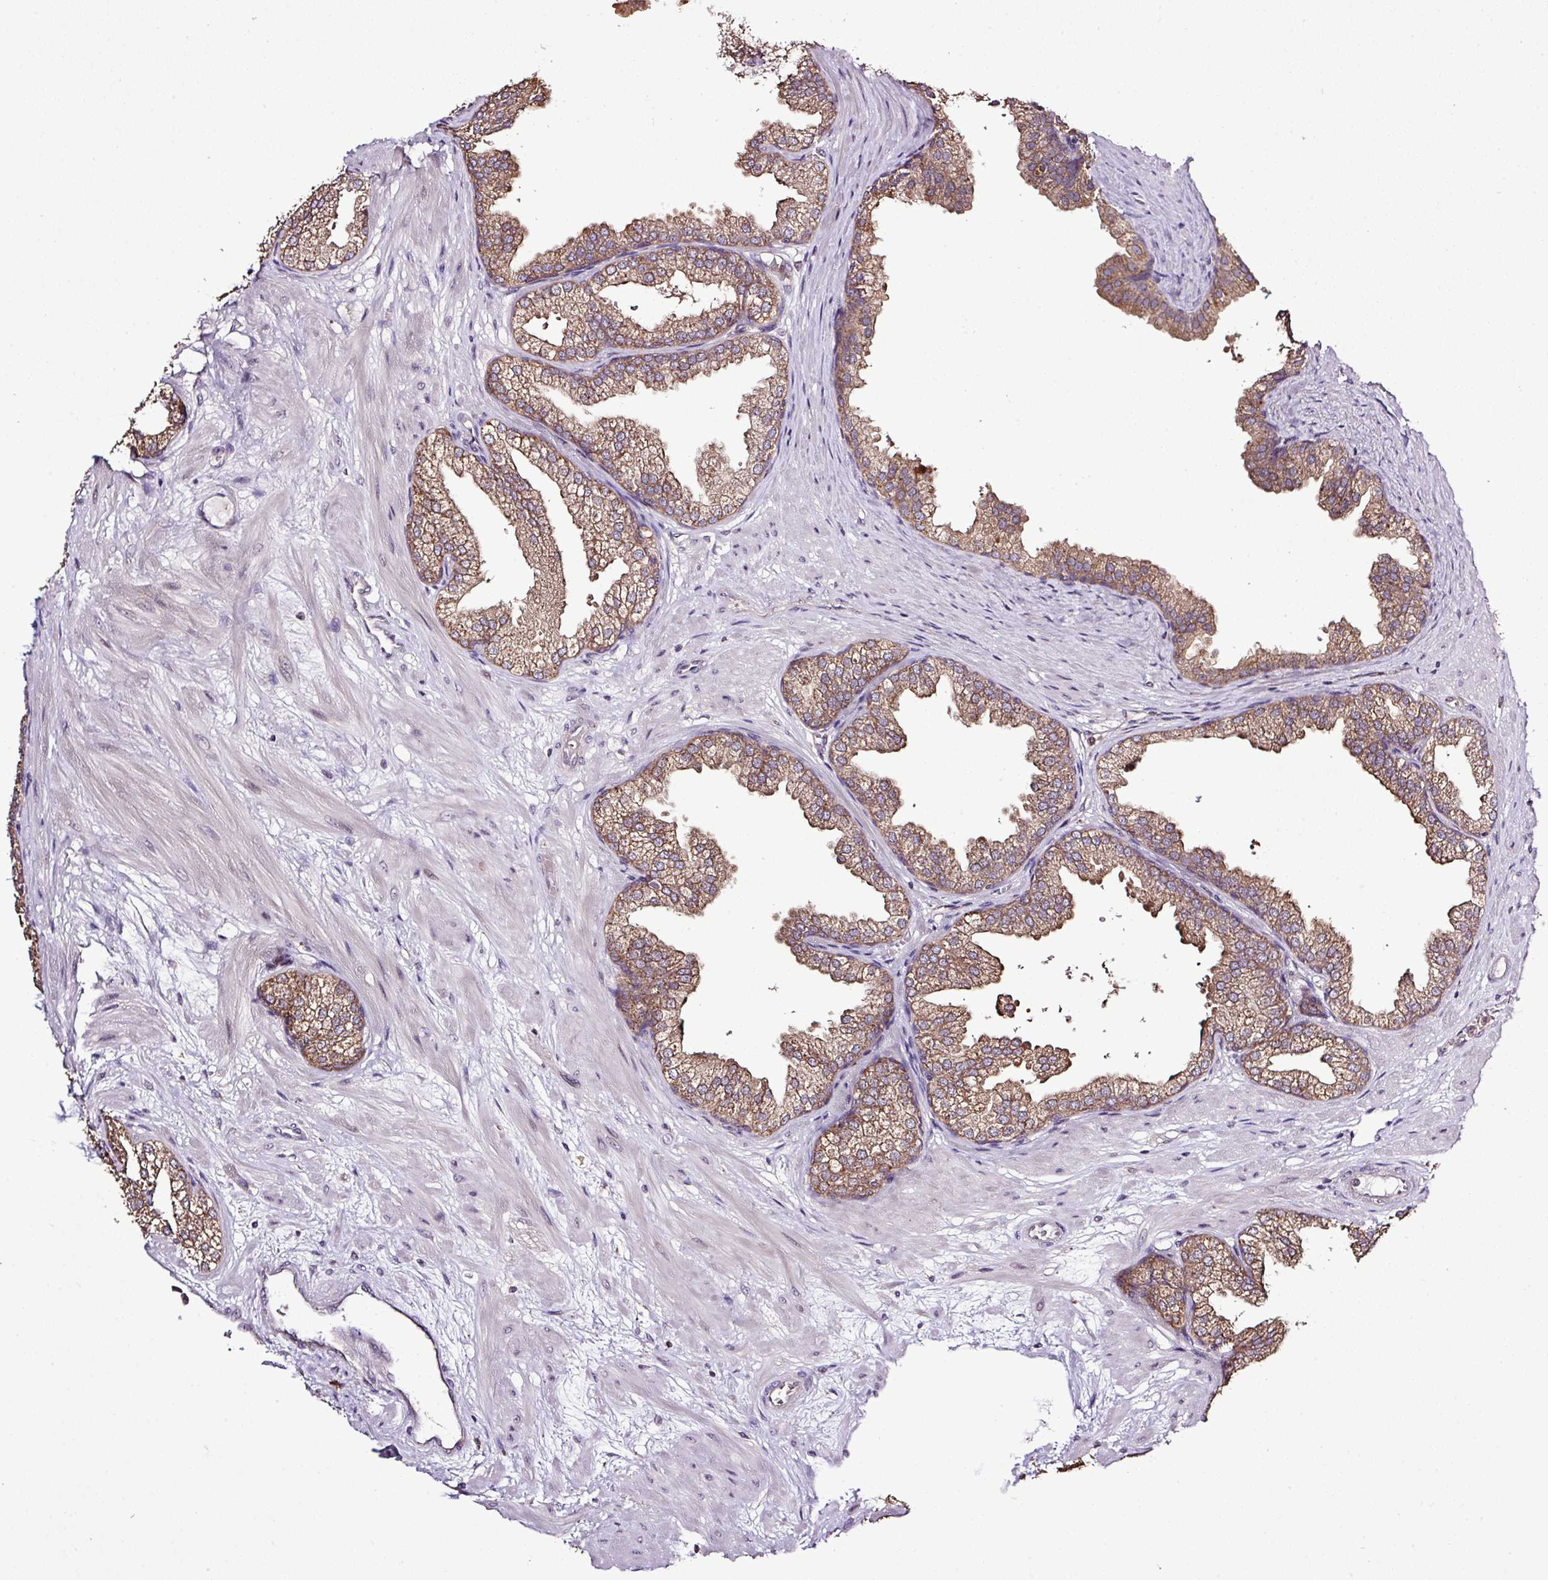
{"staining": {"intensity": "moderate", "quantity": ">75%", "location": "cytoplasmic/membranous"}, "tissue": "prostate", "cell_type": "Glandular cells", "image_type": "normal", "snomed": [{"axis": "morphology", "description": "Normal tissue, NOS"}, {"axis": "topography", "description": "Prostate"}], "caption": "A medium amount of moderate cytoplasmic/membranous positivity is appreciated in about >75% of glandular cells in benign prostate. The protein of interest is shown in brown color, while the nuclei are stained blue.", "gene": "SMCO4", "patient": {"sex": "male", "age": 37}}